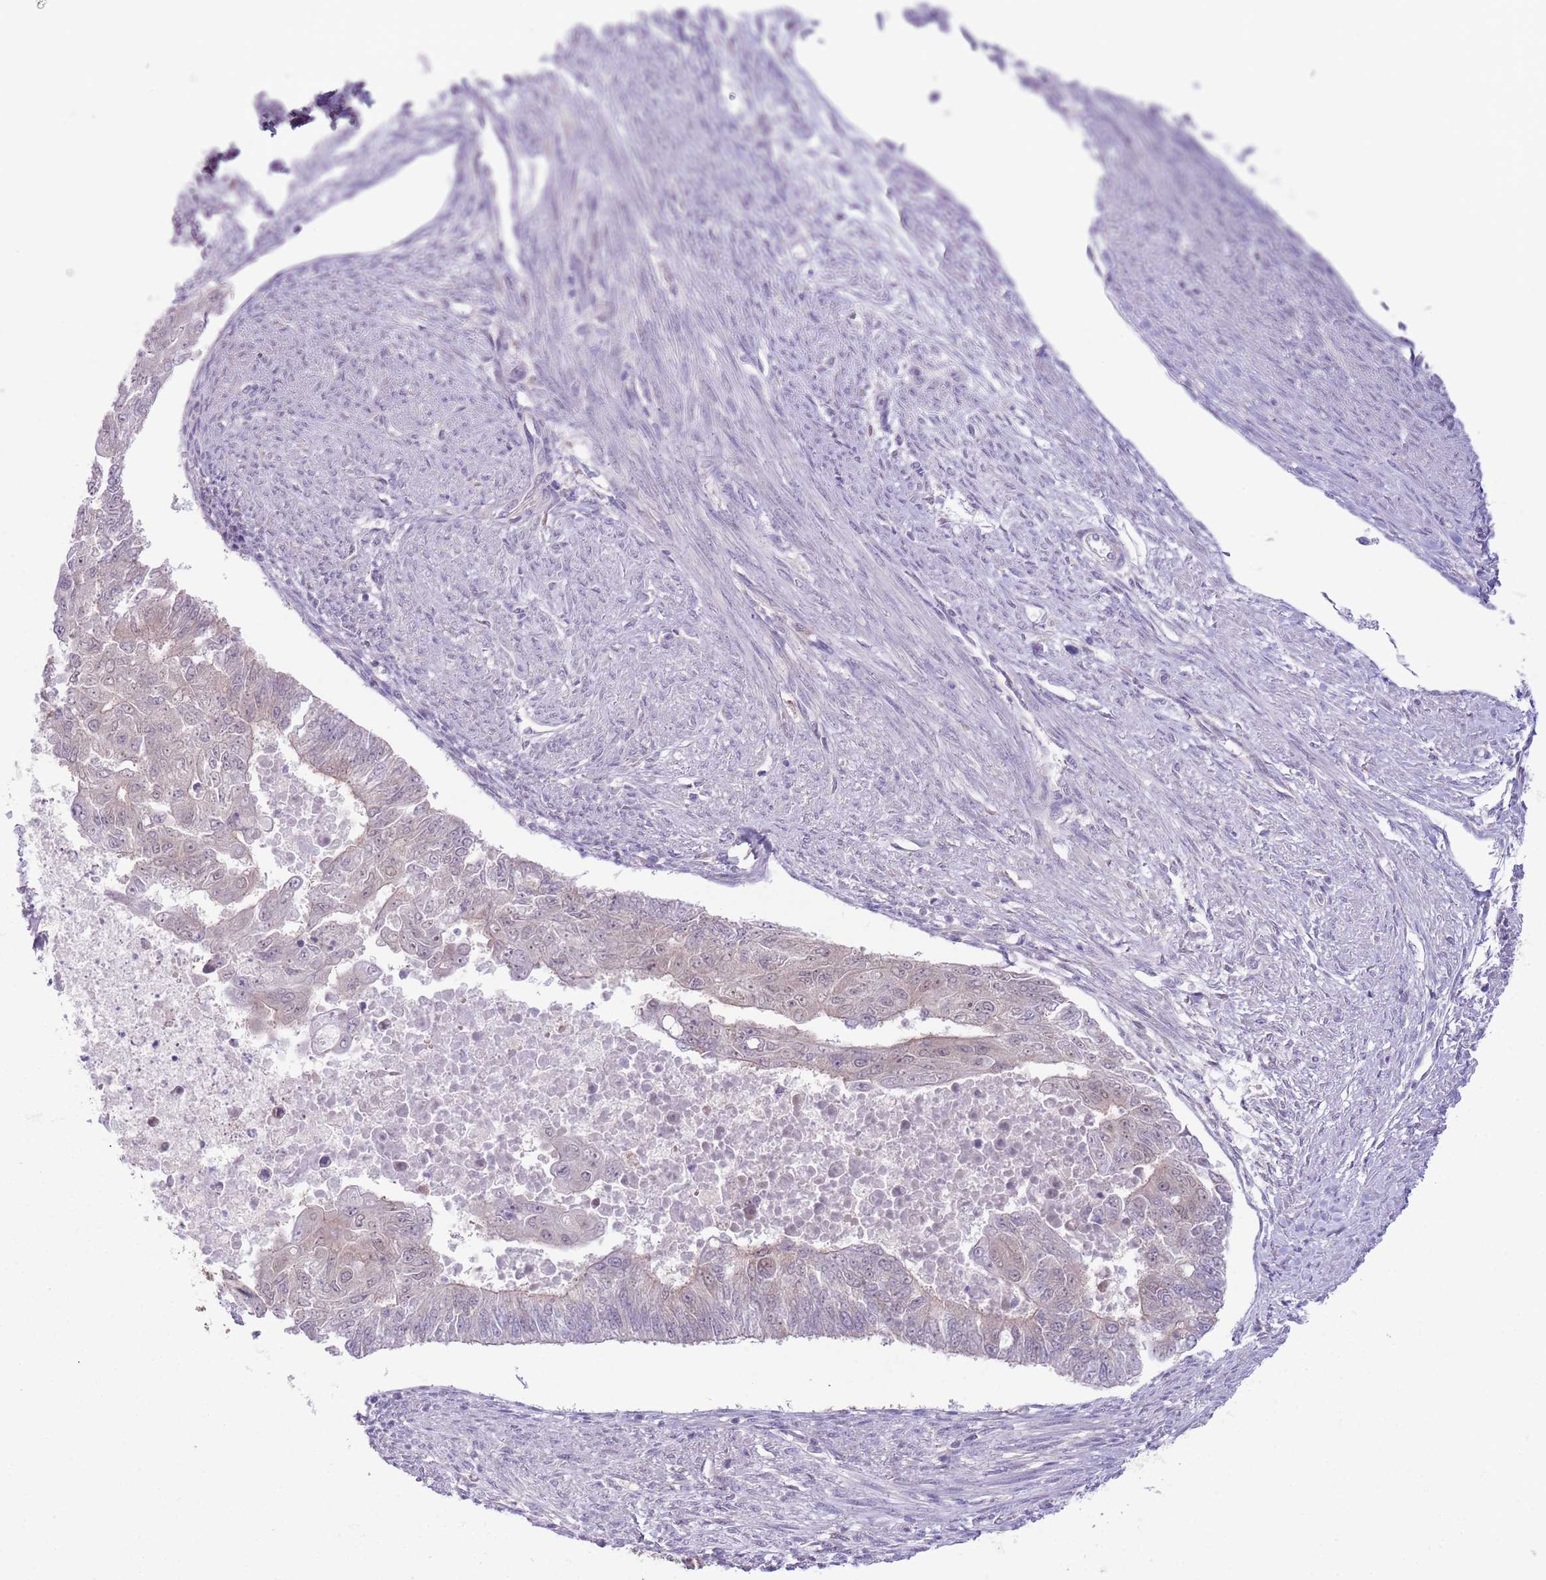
{"staining": {"intensity": "negative", "quantity": "none", "location": "none"}, "tissue": "endometrial cancer", "cell_type": "Tumor cells", "image_type": "cancer", "snomed": [{"axis": "morphology", "description": "Adenocarcinoma, NOS"}, {"axis": "topography", "description": "Endometrium"}], "caption": "Endometrial cancer stained for a protein using immunohistochemistry (IHC) demonstrates no positivity tumor cells.", "gene": "COPE", "patient": {"sex": "female", "age": 32}}